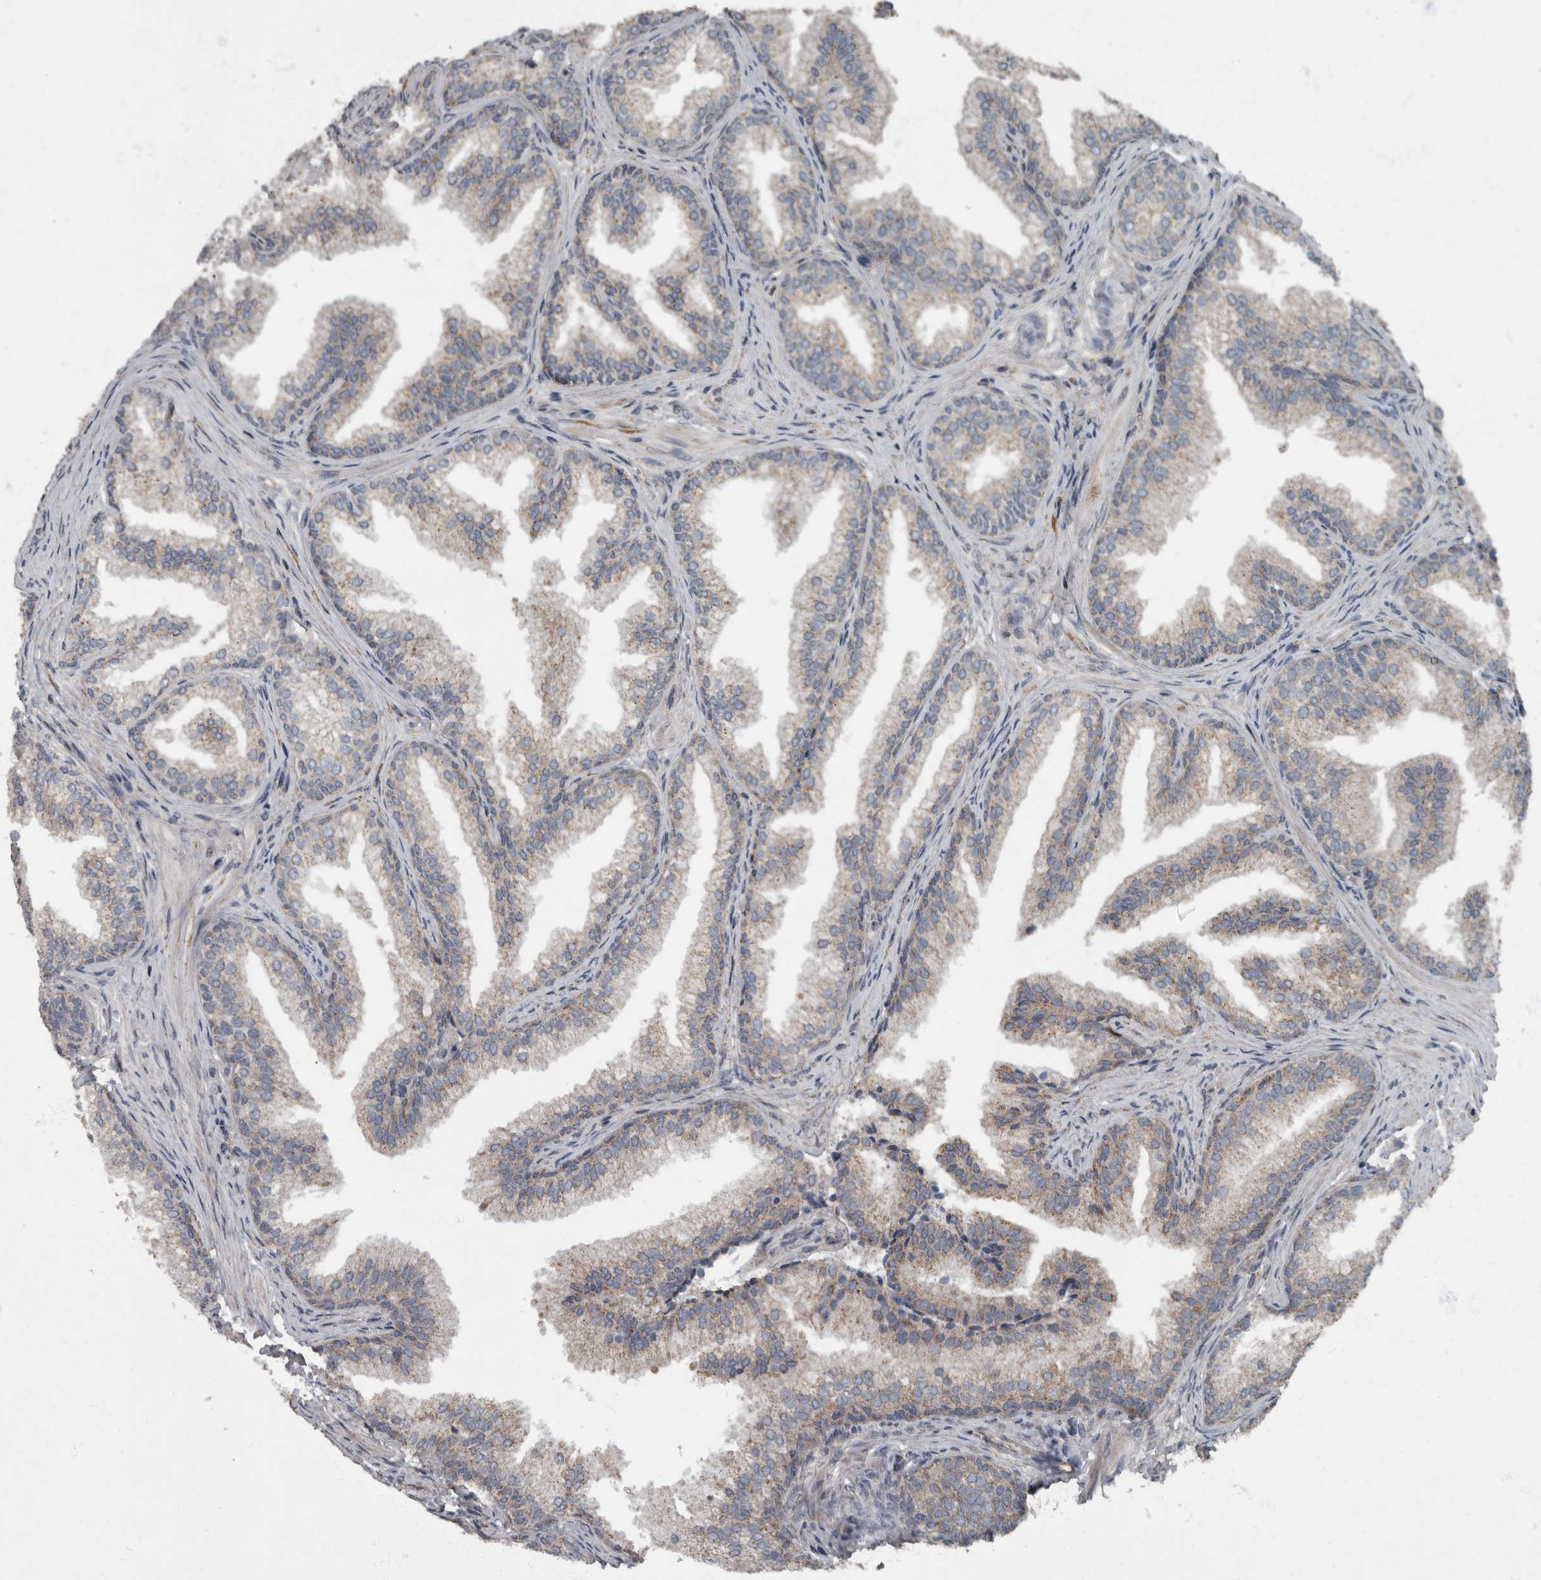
{"staining": {"intensity": "moderate", "quantity": "25%-75%", "location": "cytoplasmic/membranous"}, "tissue": "prostate", "cell_type": "Glandular cells", "image_type": "normal", "snomed": [{"axis": "morphology", "description": "Normal tissue, NOS"}, {"axis": "topography", "description": "Prostate"}], "caption": "Immunohistochemistry (IHC) of unremarkable human prostate demonstrates medium levels of moderate cytoplasmic/membranous staining in about 25%-75% of glandular cells.", "gene": "RABGGTB", "patient": {"sex": "male", "age": 76}}